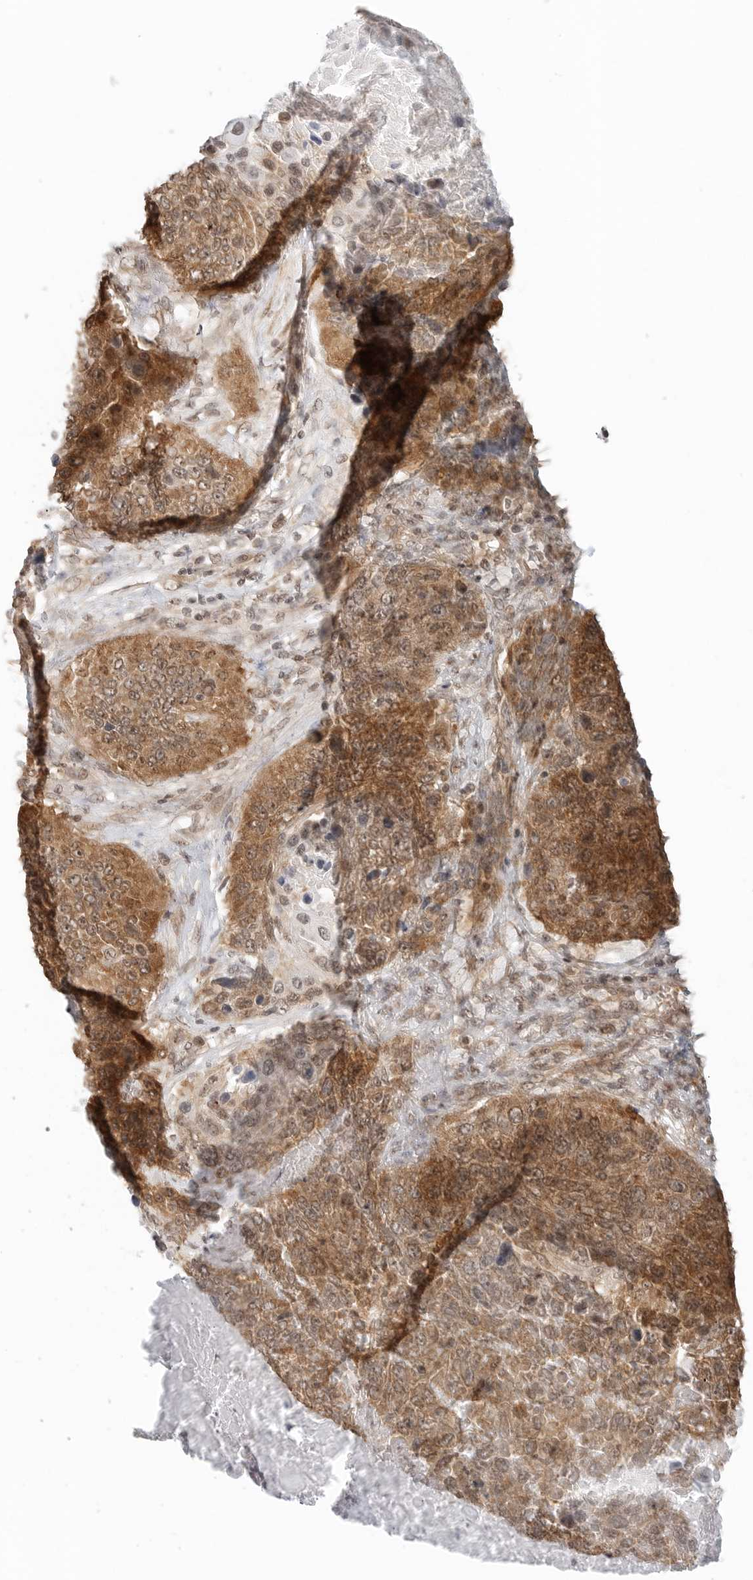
{"staining": {"intensity": "moderate", "quantity": ">75%", "location": "cytoplasmic/membranous,nuclear"}, "tissue": "lung cancer", "cell_type": "Tumor cells", "image_type": "cancer", "snomed": [{"axis": "morphology", "description": "Squamous cell carcinoma, NOS"}, {"axis": "topography", "description": "Lung"}], "caption": "Protein analysis of squamous cell carcinoma (lung) tissue reveals moderate cytoplasmic/membranous and nuclear positivity in approximately >75% of tumor cells. (IHC, brightfield microscopy, high magnification).", "gene": "METAP1", "patient": {"sex": "male", "age": 66}}